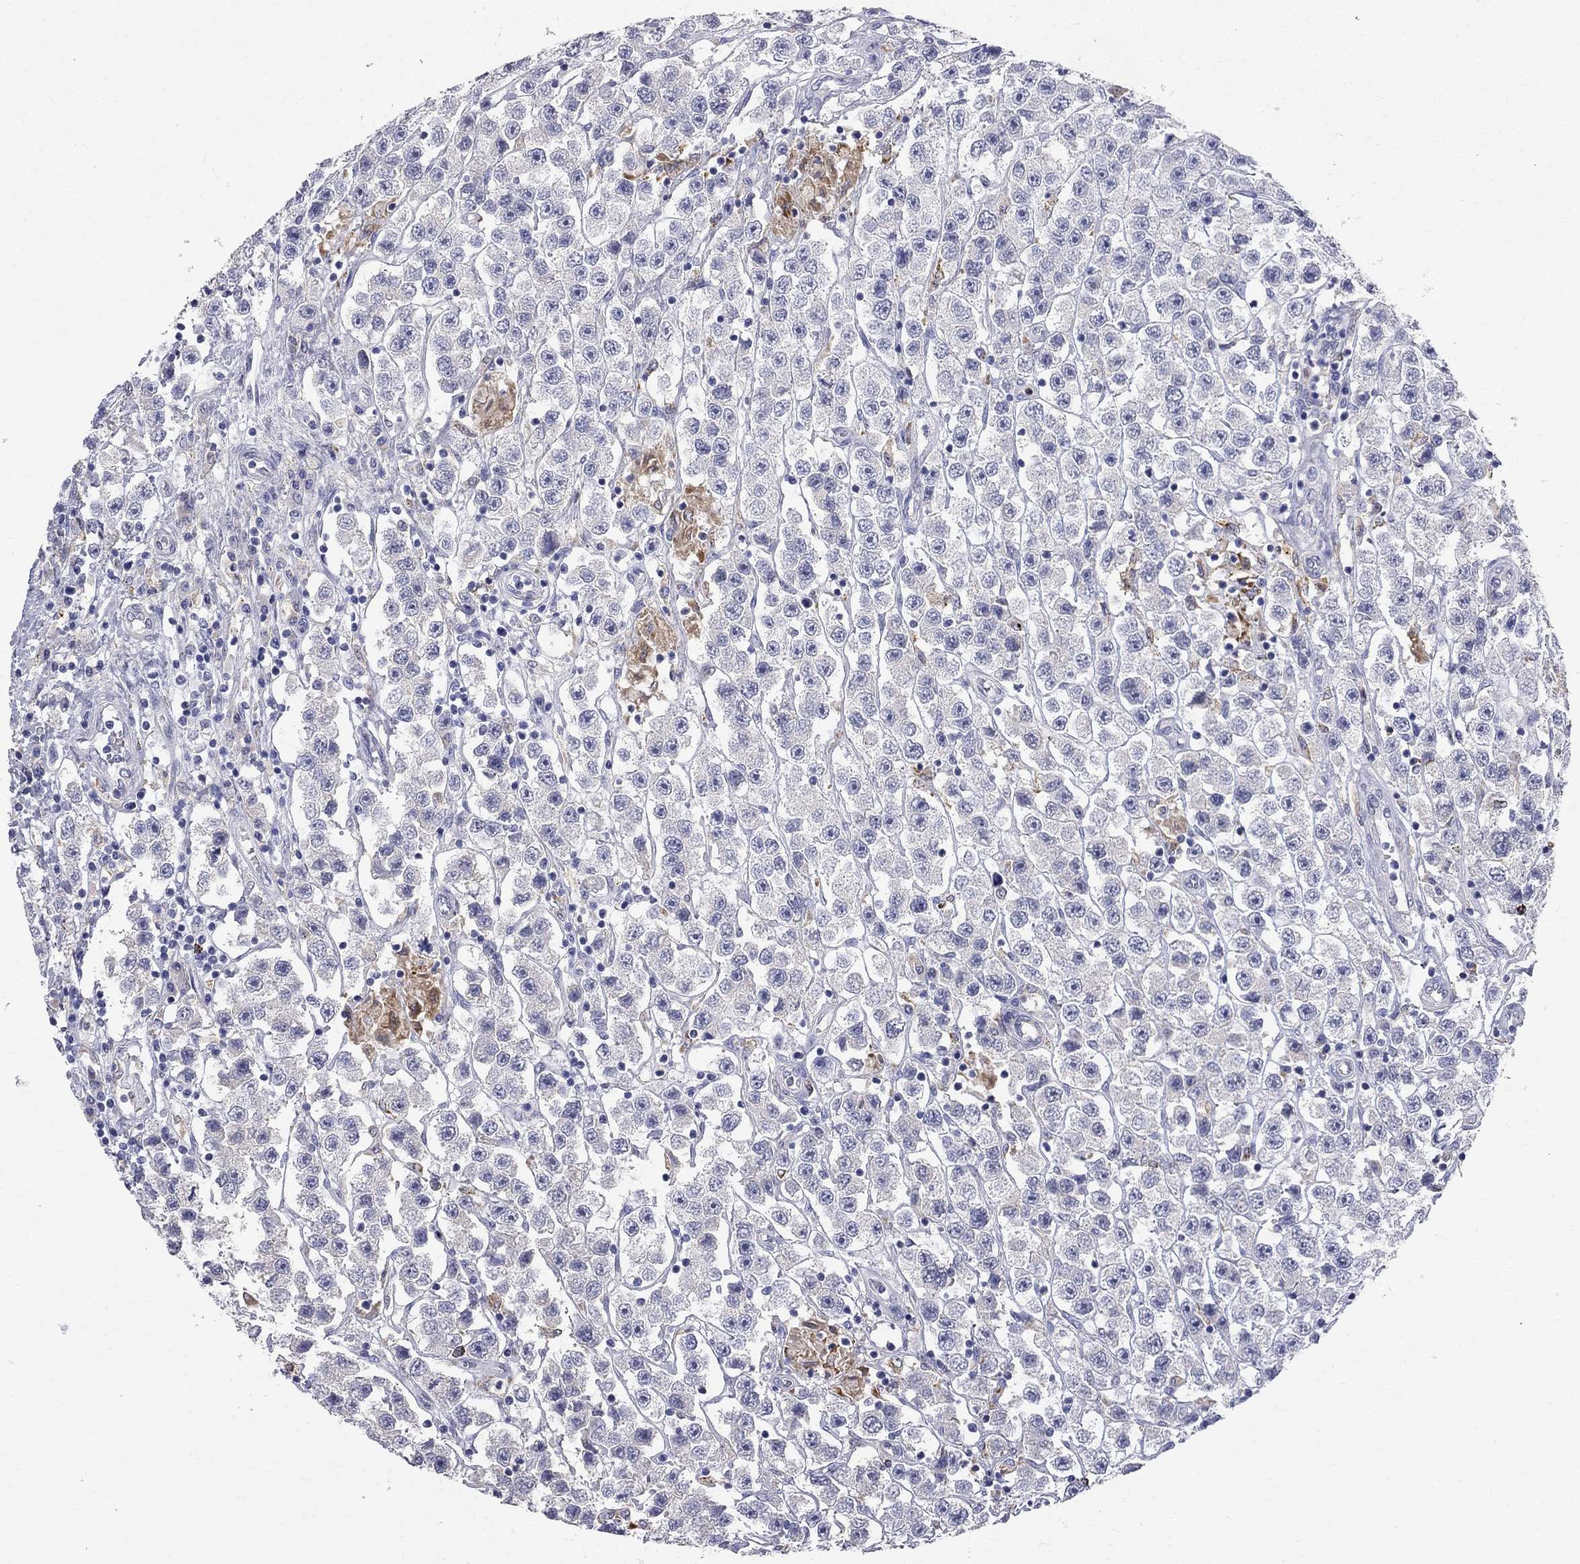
{"staining": {"intensity": "negative", "quantity": "none", "location": "none"}, "tissue": "testis cancer", "cell_type": "Tumor cells", "image_type": "cancer", "snomed": [{"axis": "morphology", "description": "Seminoma, NOS"}, {"axis": "topography", "description": "Testis"}], "caption": "Immunohistochemistry micrograph of human testis cancer (seminoma) stained for a protein (brown), which demonstrates no staining in tumor cells.", "gene": "ACSL1", "patient": {"sex": "male", "age": 45}}